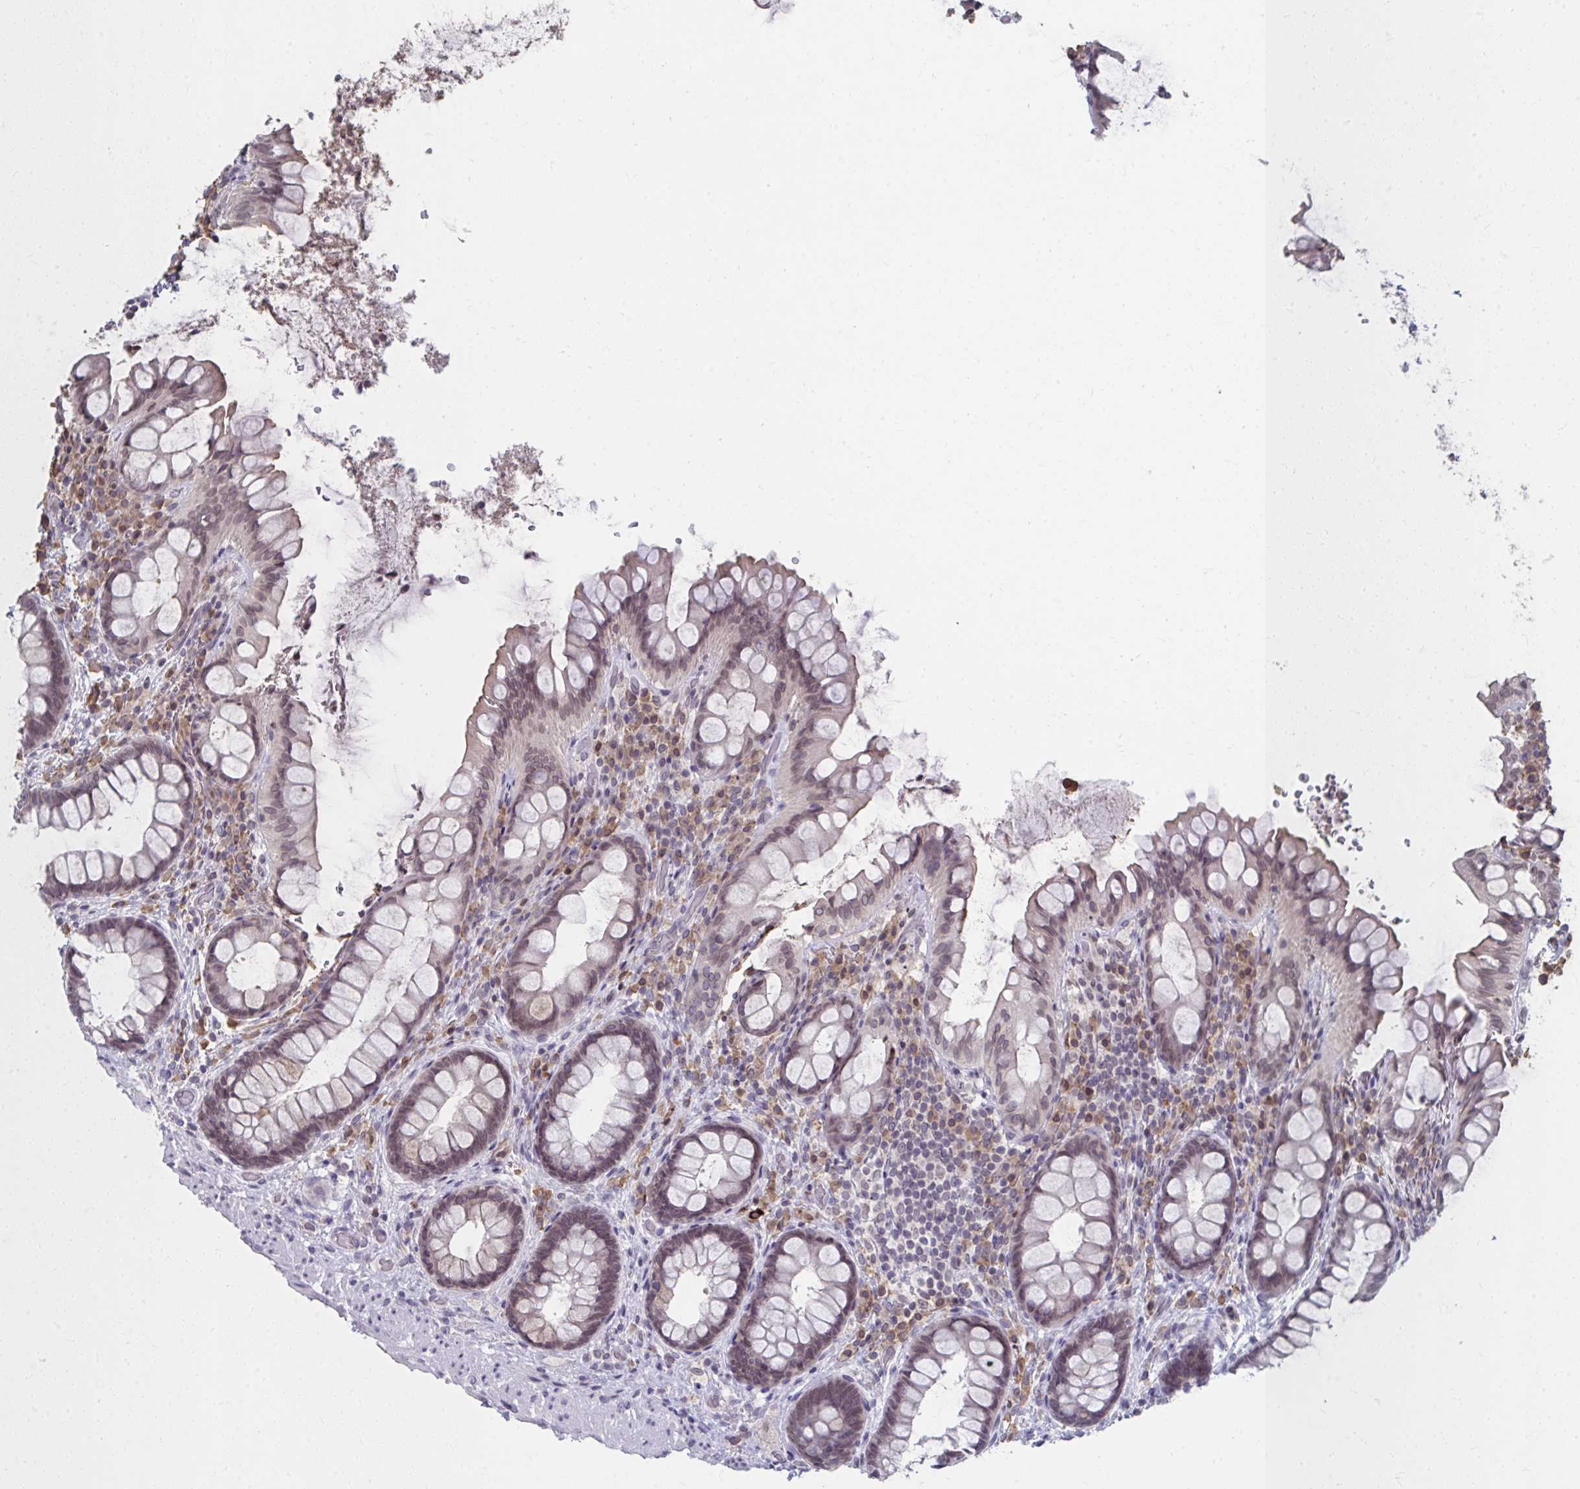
{"staining": {"intensity": "weak", "quantity": ">75%", "location": "nuclear"}, "tissue": "rectum", "cell_type": "Glandular cells", "image_type": "normal", "snomed": [{"axis": "morphology", "description": "Normal tissue, NOS"}, {"axis": "topography", "description": "Rectum"}, {"axis": "topography", "description": "Peripheral nerve tissue"}], "caption": "Weak nuclear staining is appreciated in about >75% of glandular cells in unremarkable rectum.", "gene": "NUP133", "patient": {"sex": "female", "age": 69}}